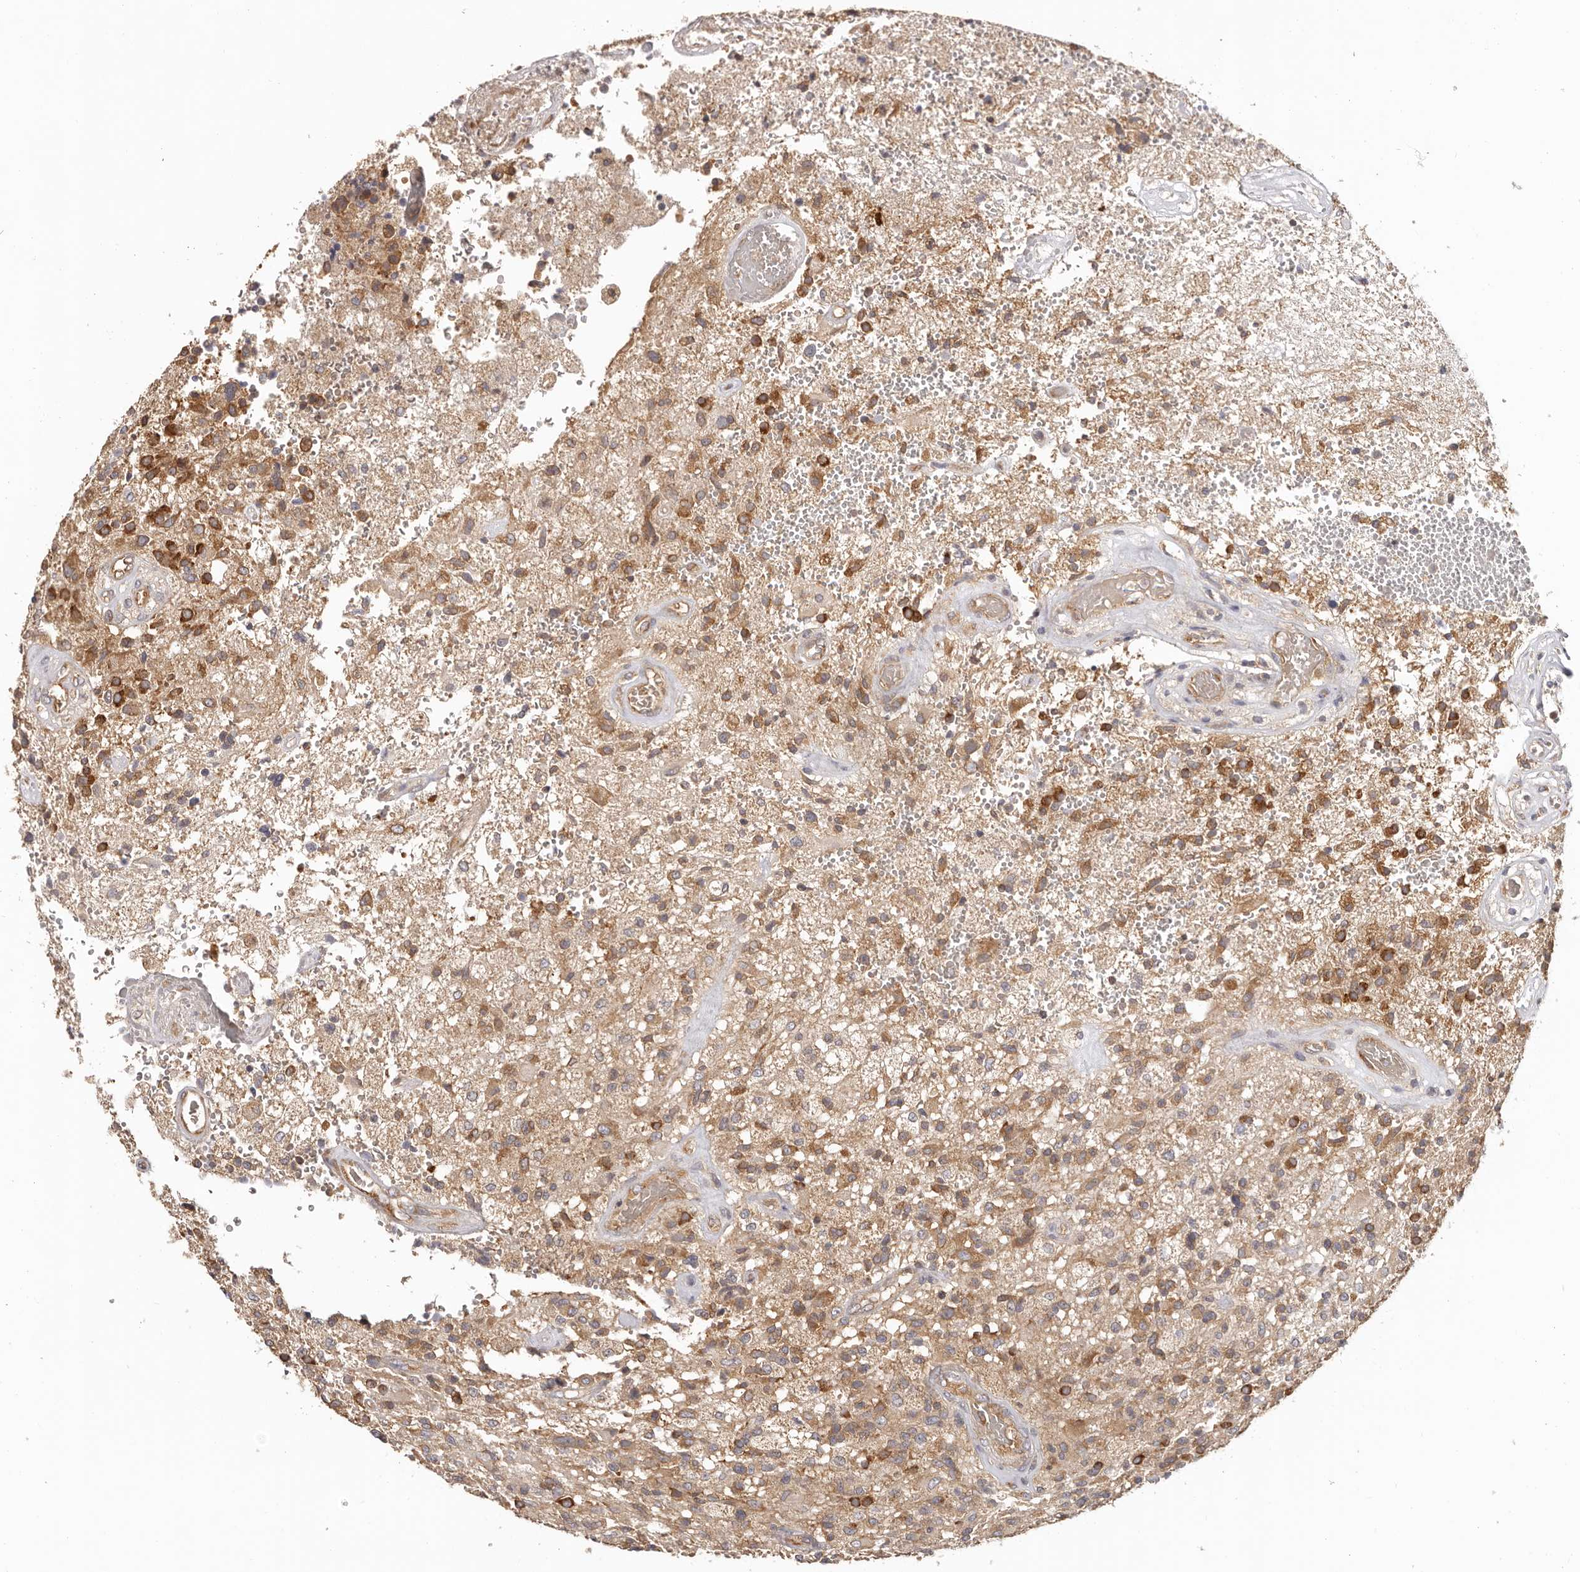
{"staining": {"intensity": "moderate", "quantity": ">75%", "location": "cytoplasmic/membranous"}, "tissue": "glioma", "cell_type": "Tumor cells", "image_type": "cancer", "snomed": [{"axis": "morphology", "description": "Glioma, malignant, High grade"}, {"axis": "topography", "description": "Brain"}], "caption": "Human glioma stained with a protein marker displays moderate staining in tumor cells.", "gene": "EEF1E1", "patient": {"sex": "male", "age": 72}}